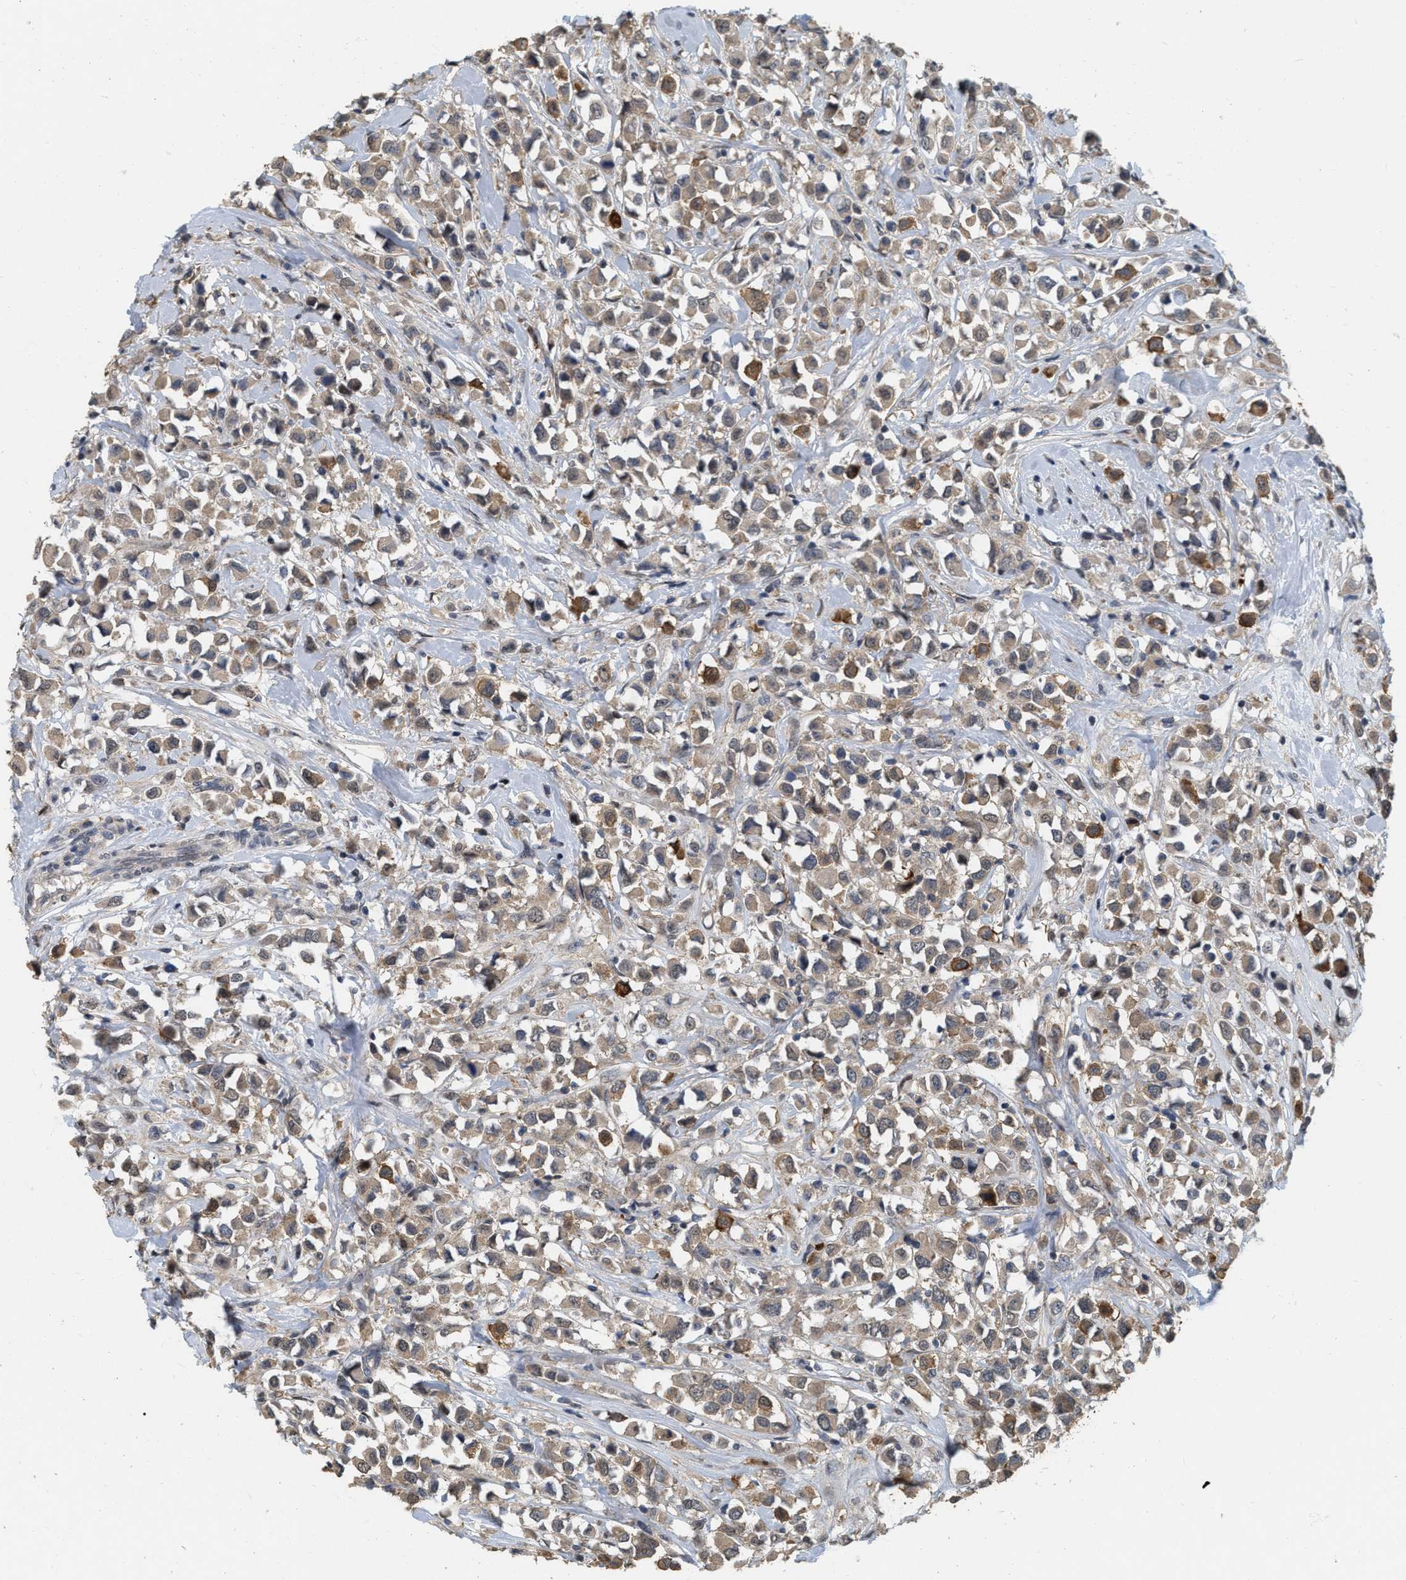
{"staining": {"intensity": "weak", "quantity": ">75%", "location": "cytoplasmic/membranous"}, "tissue": "breast cancer", "cell_type": "Tumor cells", "image_type": "cancer", "snomed": [{"axis": "morphology", "description": "Duct carcinoma"}, {"axis": "topography", "description": "Breast"}], "caption": "Breast cancer tissue reveals weak cytoplasmic/membranous expression in about >75% of tumor cells, visualized by immunohistochemistry.", "gene": "RUVBL1", "patient": {"sex": "female", "age": 61}}